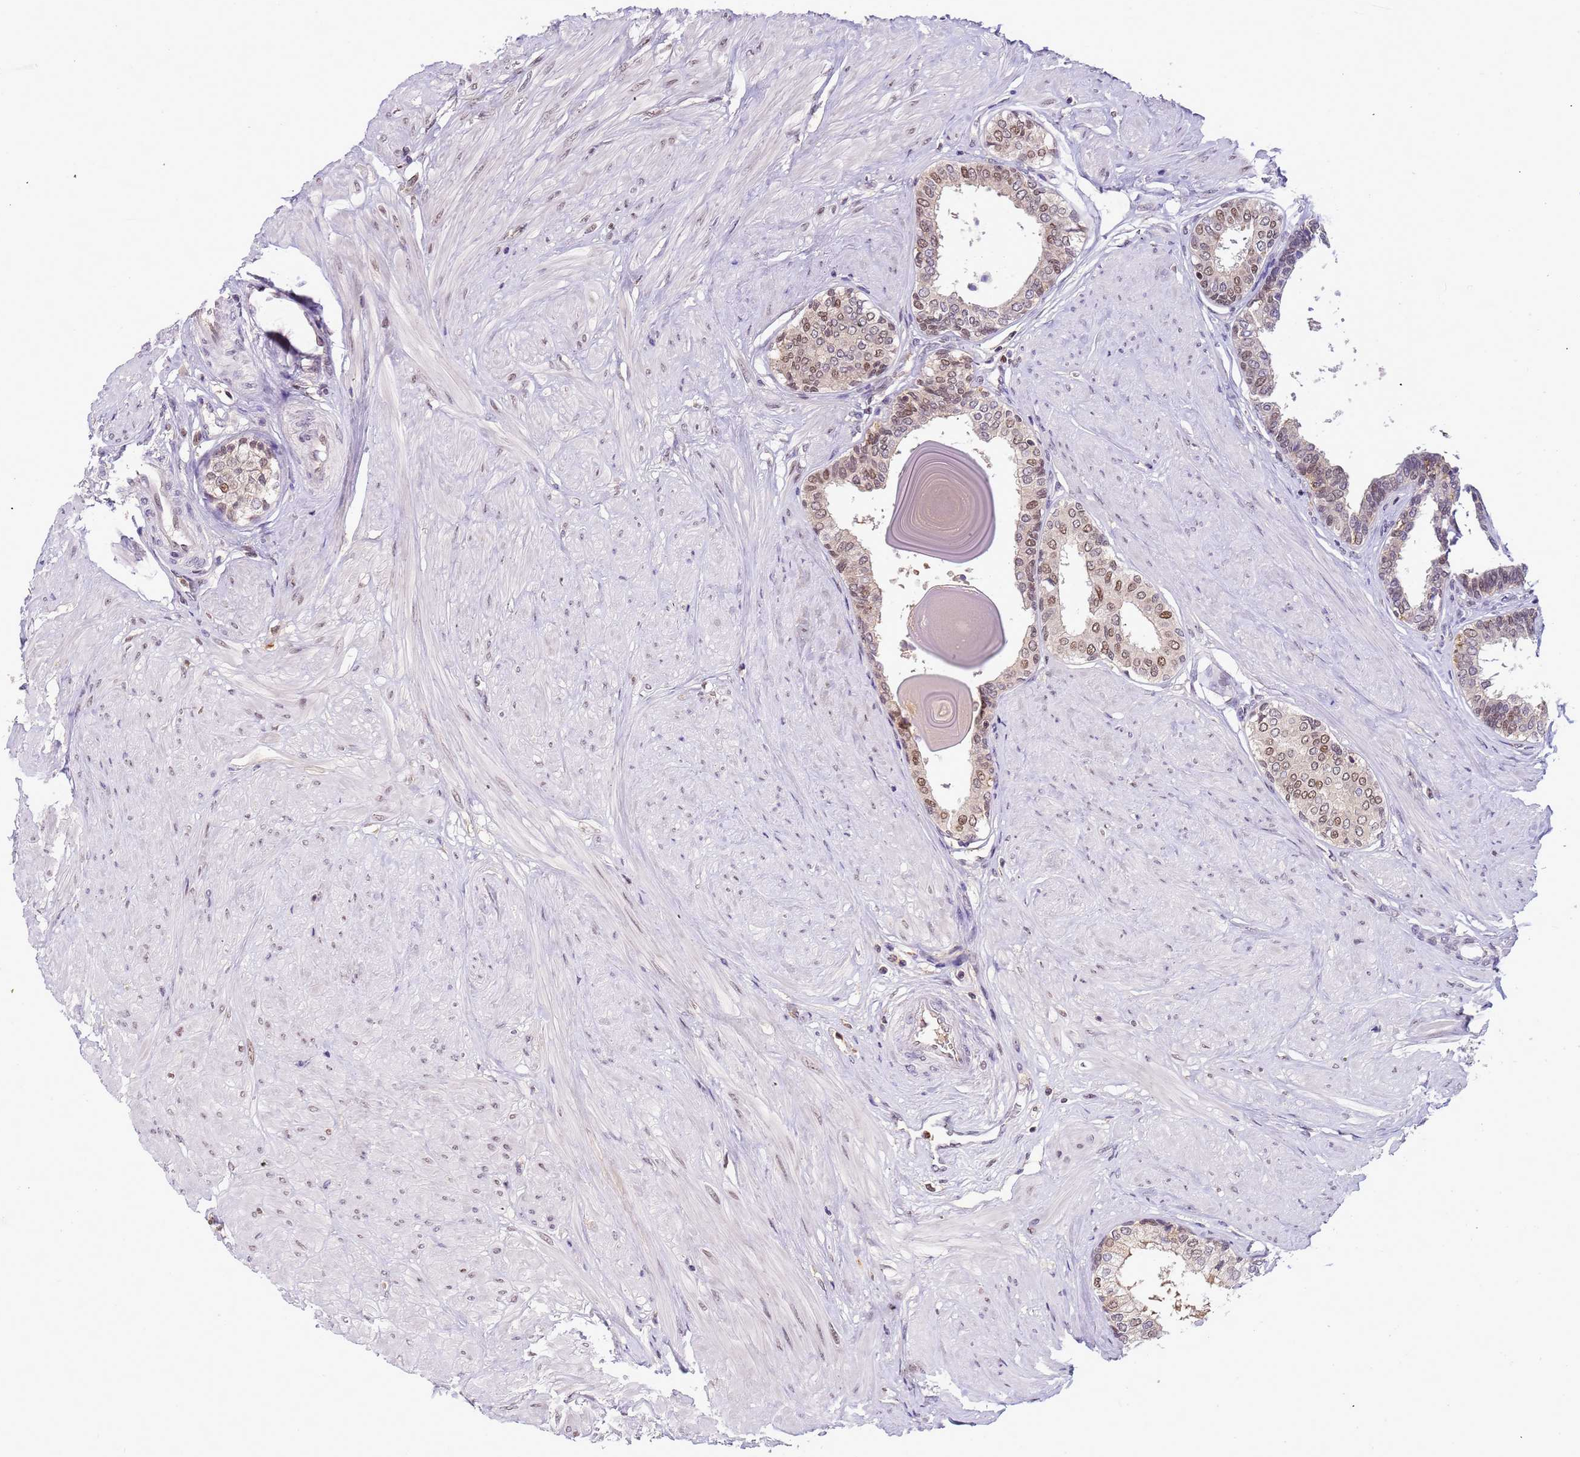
{"staining": {"intensity": "moderate", "quantity": ">75%", "location": "nuclear"}, "tissue": "prostate", "cell_type": "Glandular cells", "image_type": "normal", "snomed": [{"axis": "morphology", "description": "Normal tissue, NOS"}, {"axis": "topography", "description": "Prostate"}], "caption": "The immunohistochemical stain labels moderate nuclear positivity in glandular cells of benign prostate.", "gene": "CD53", "patient": {"sex": "male", "age": 48}}